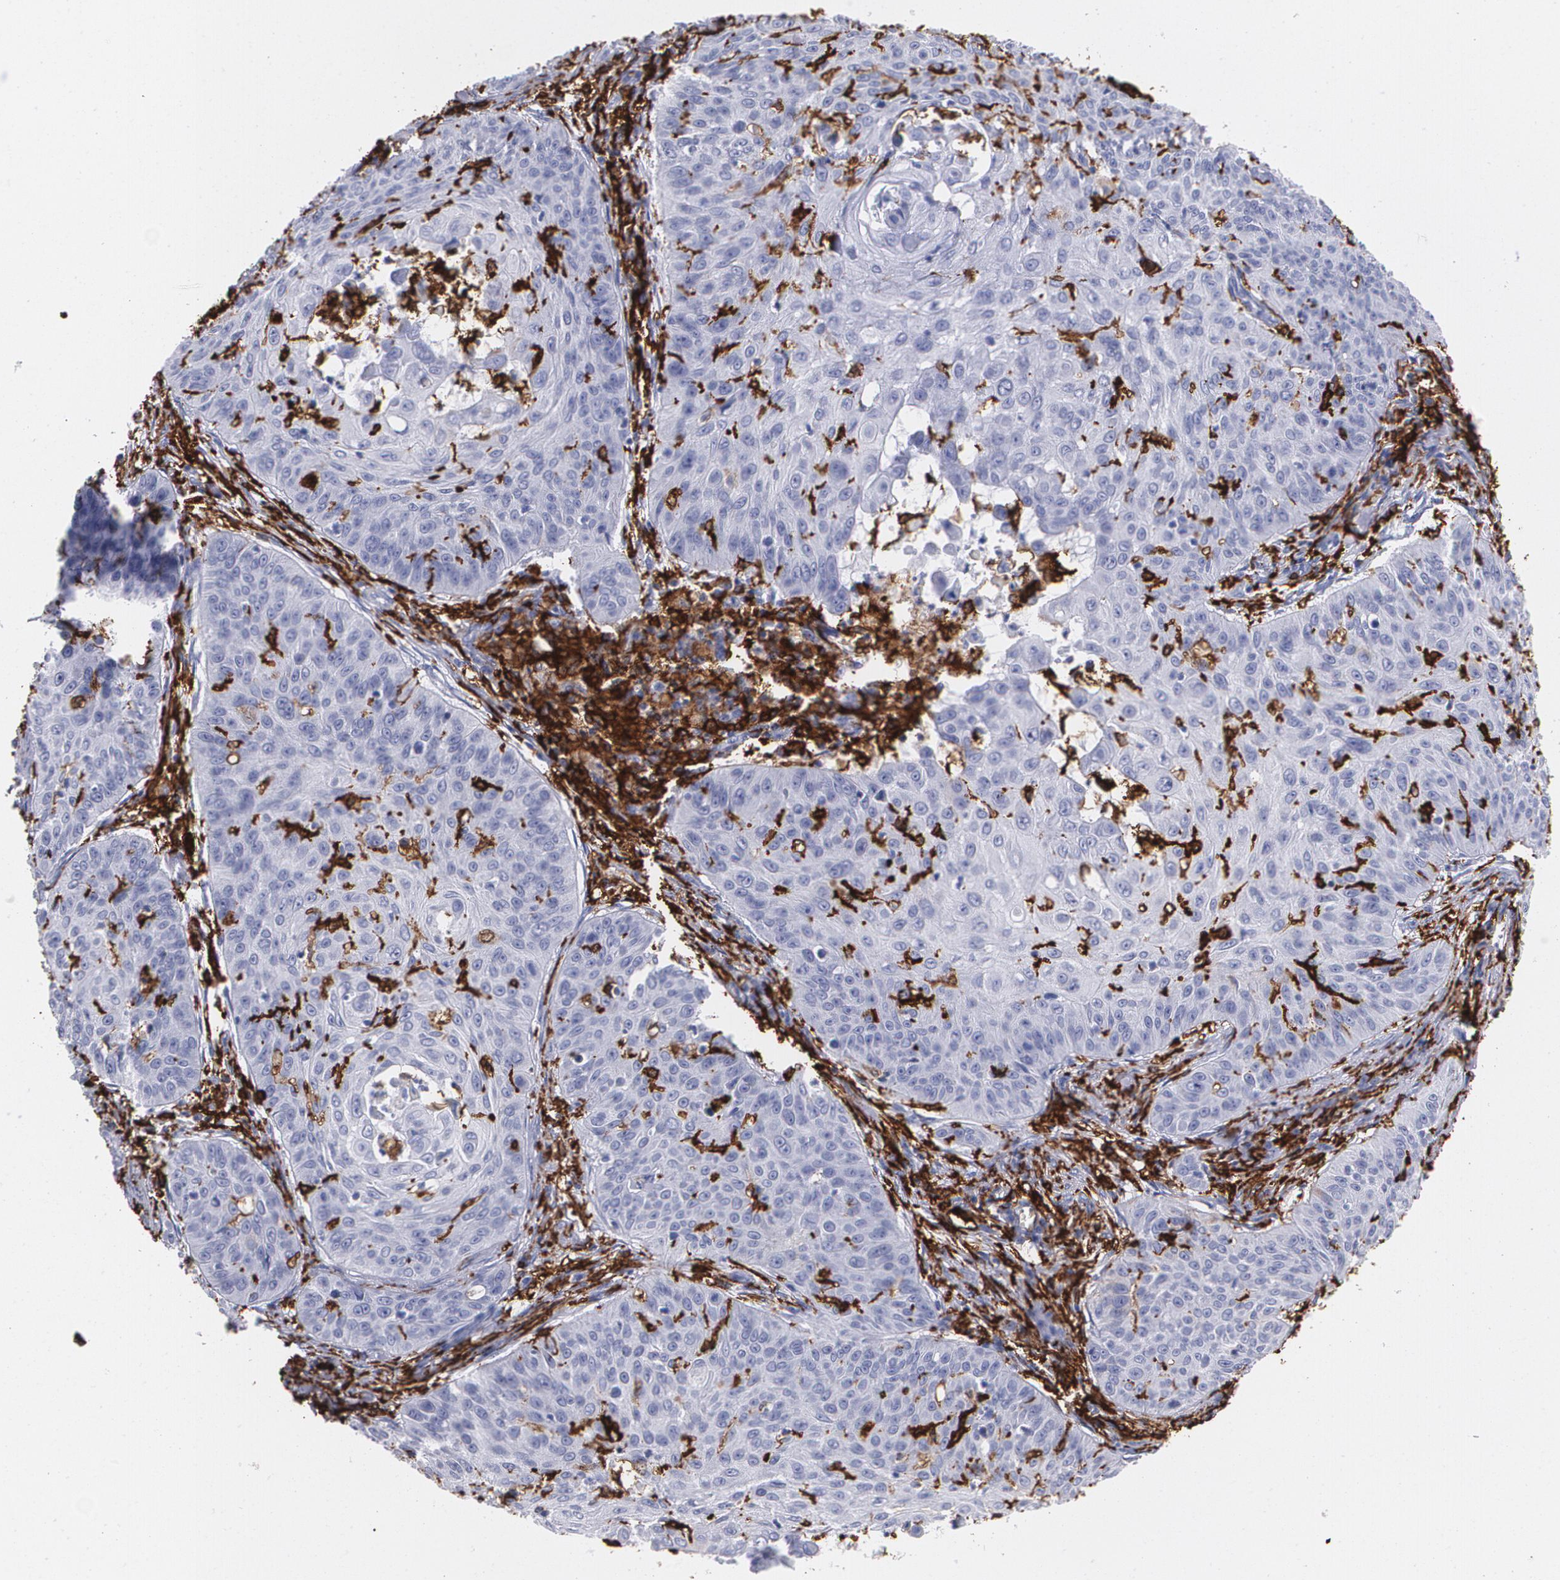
{"staining": {"intensity": "weak", "quantity": "25%-75%", "location": "cytoplasmic/membranous"}, "tissue": "skin cancer", "cell_type": "Tumor cells", "image_type": "cancer", "snomed": [{"axis": "morphology", "description": "Squamous cell carcinoma, NOS"}, {"axis": "topography", "description": "Skin"}], "caption": "Weak cytoplasmic/membranous protein positivity is appreciated in approximately 25%-75% of tumor cells in skin squamous cell carcinoma. The staining is performed using DAB (3,3'-diaminobenzidine) brown chromogen to label protein expression. The nuclei are counter-stained blue using hematoxylin.", "gene": "HLA-DRA", "patient": {"sex": "male", "age": 82}}